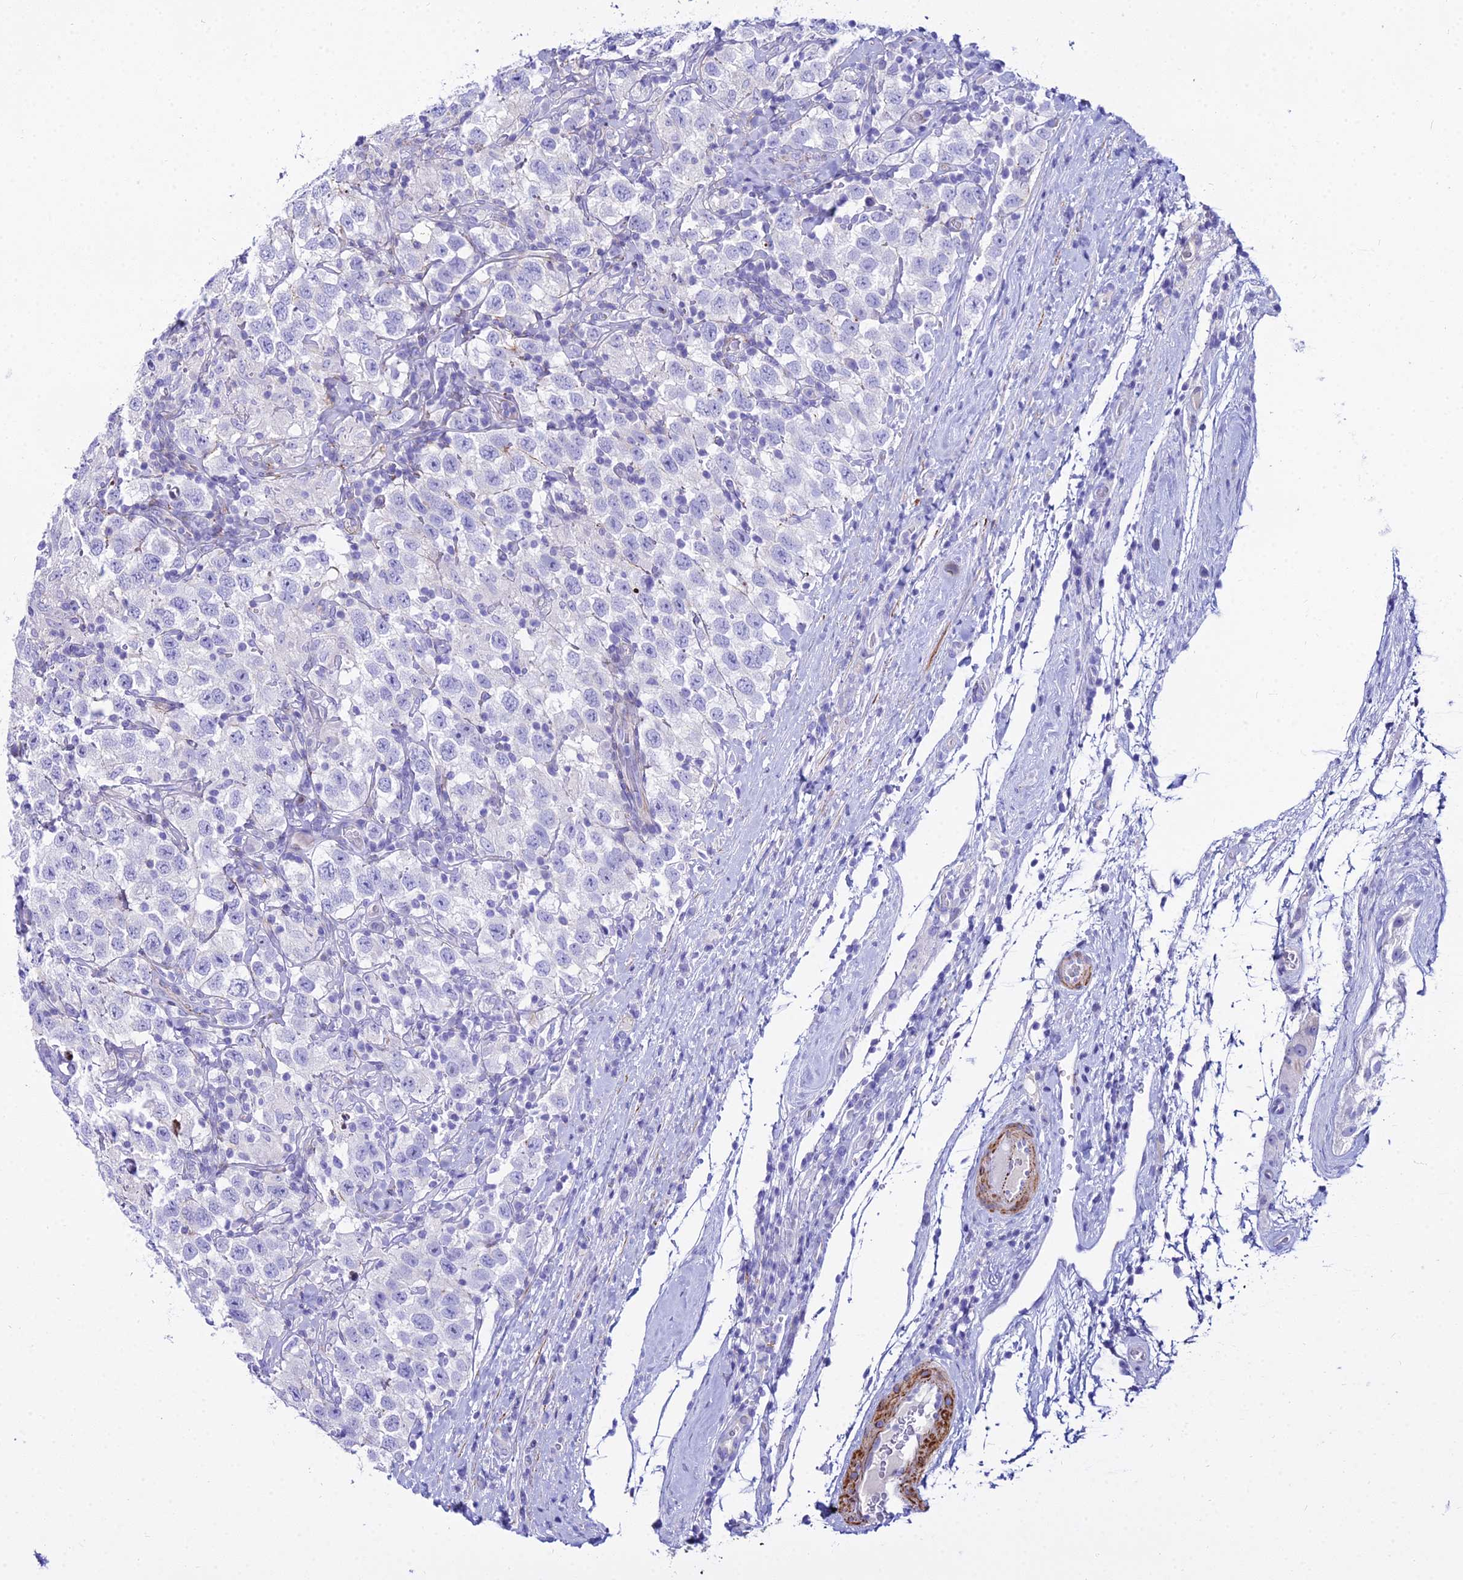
{"staining": {"intensity": "negative", "quantity": "none", "location": "none"}, "tissue": "testis cancer", "cell_type": "Tumor cells", "image_type": "cancer", "snomed": [{"axis": "morphology", "description": "Seminoma, NOS"}, {"axis": "topography", "description": "Testis"}], "caption": "IHC of testis seminoma shows no positivity in tumor cells.", "gene": "DLX1", "patient": {"sex": "male", "age": 41}}